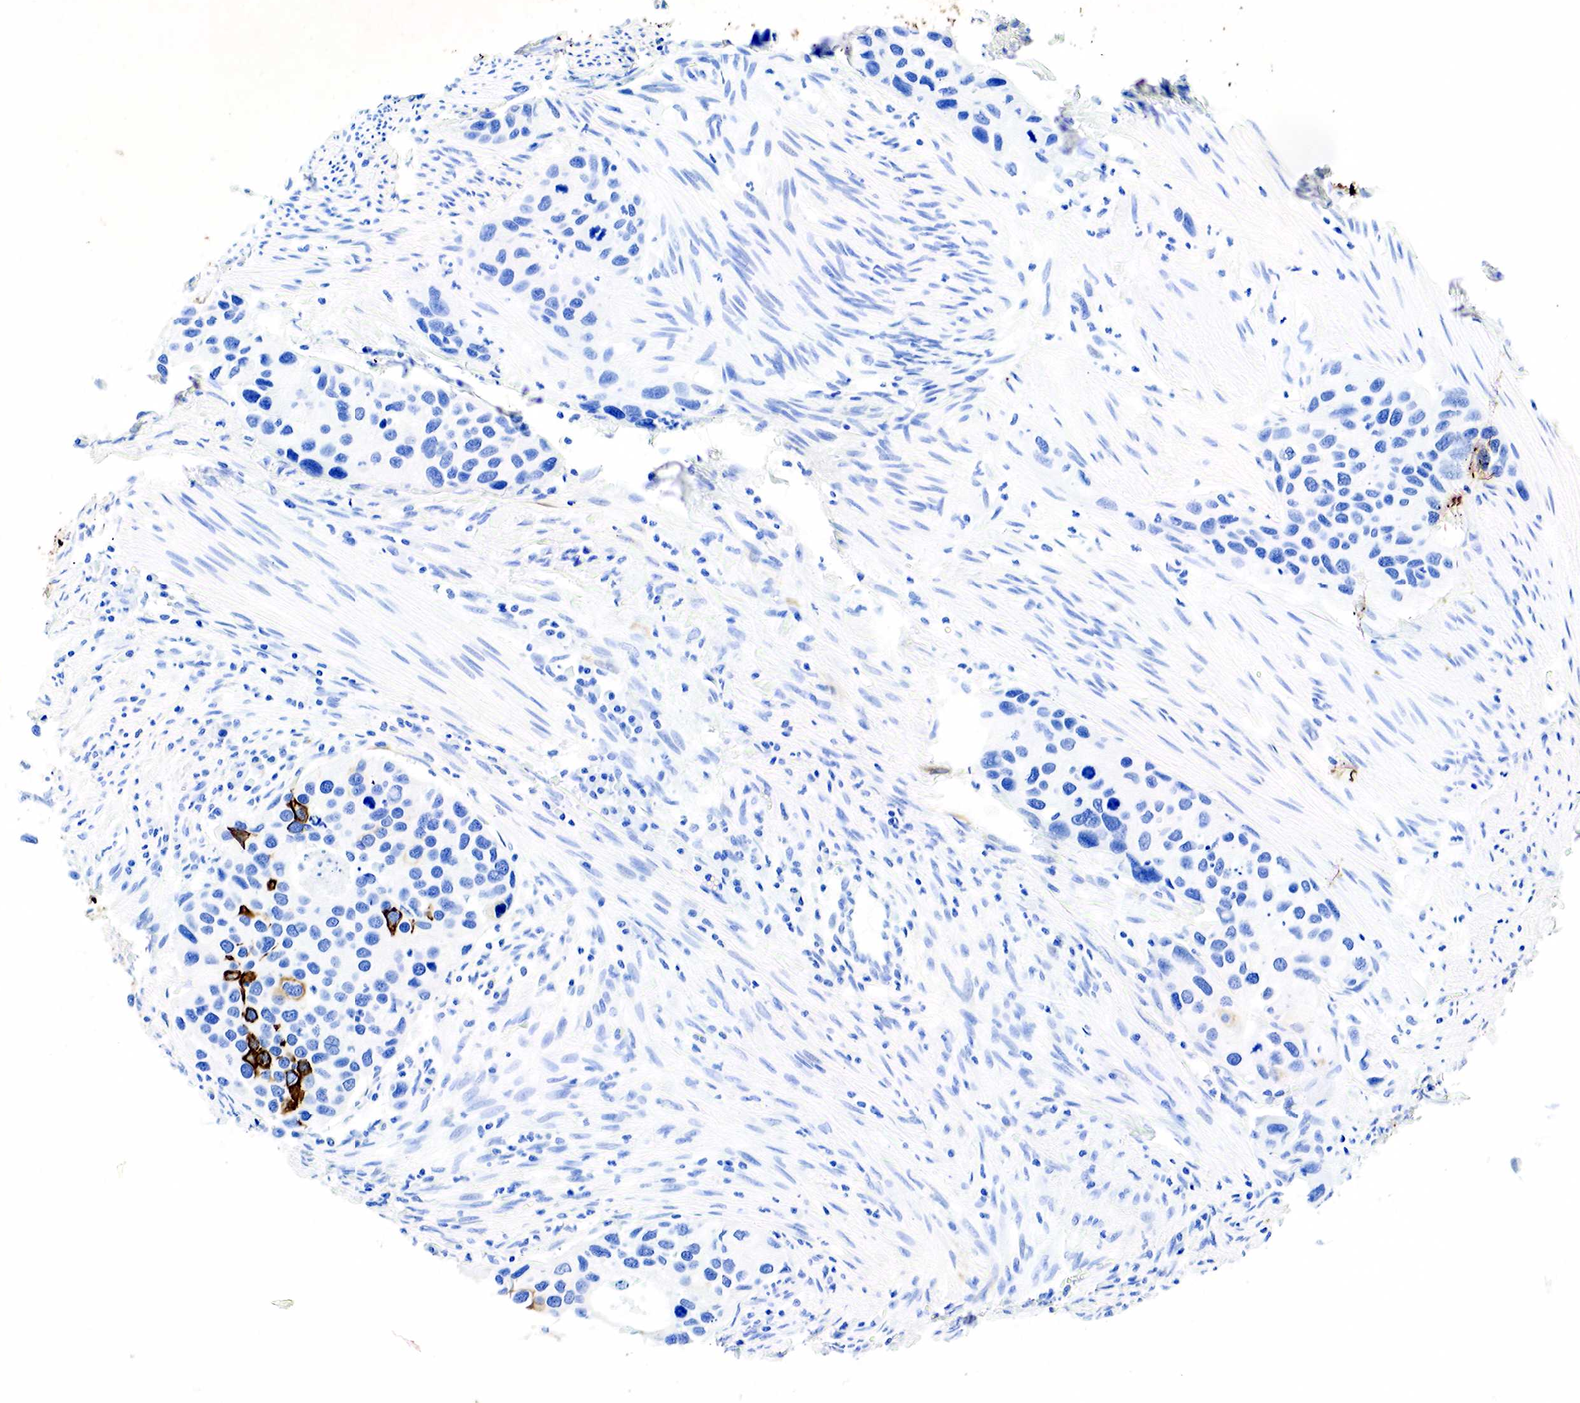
{"staining": {"intensity": "strong", "quantity": "<25%", "location": "cytoplasmic/membranous"}, "tissue": "urothelial cancer", "cell_type": "Tumor cells", "image_type": "cancer", "snomed": [{"axis": "morphology", "description": "Urothelial carcinoma, High grade"}, {"axis": "topography", "description": "Urinary bladder"}], "caption": "Immunohistochemical staining of high-grade urothelial carcinoma exhibits medium levels of strong cytoplasmic/membranous staining in approximately <25% of tumor cells.", "gene": "KRT7", "patient": {"sex": "male", "age": 66}}